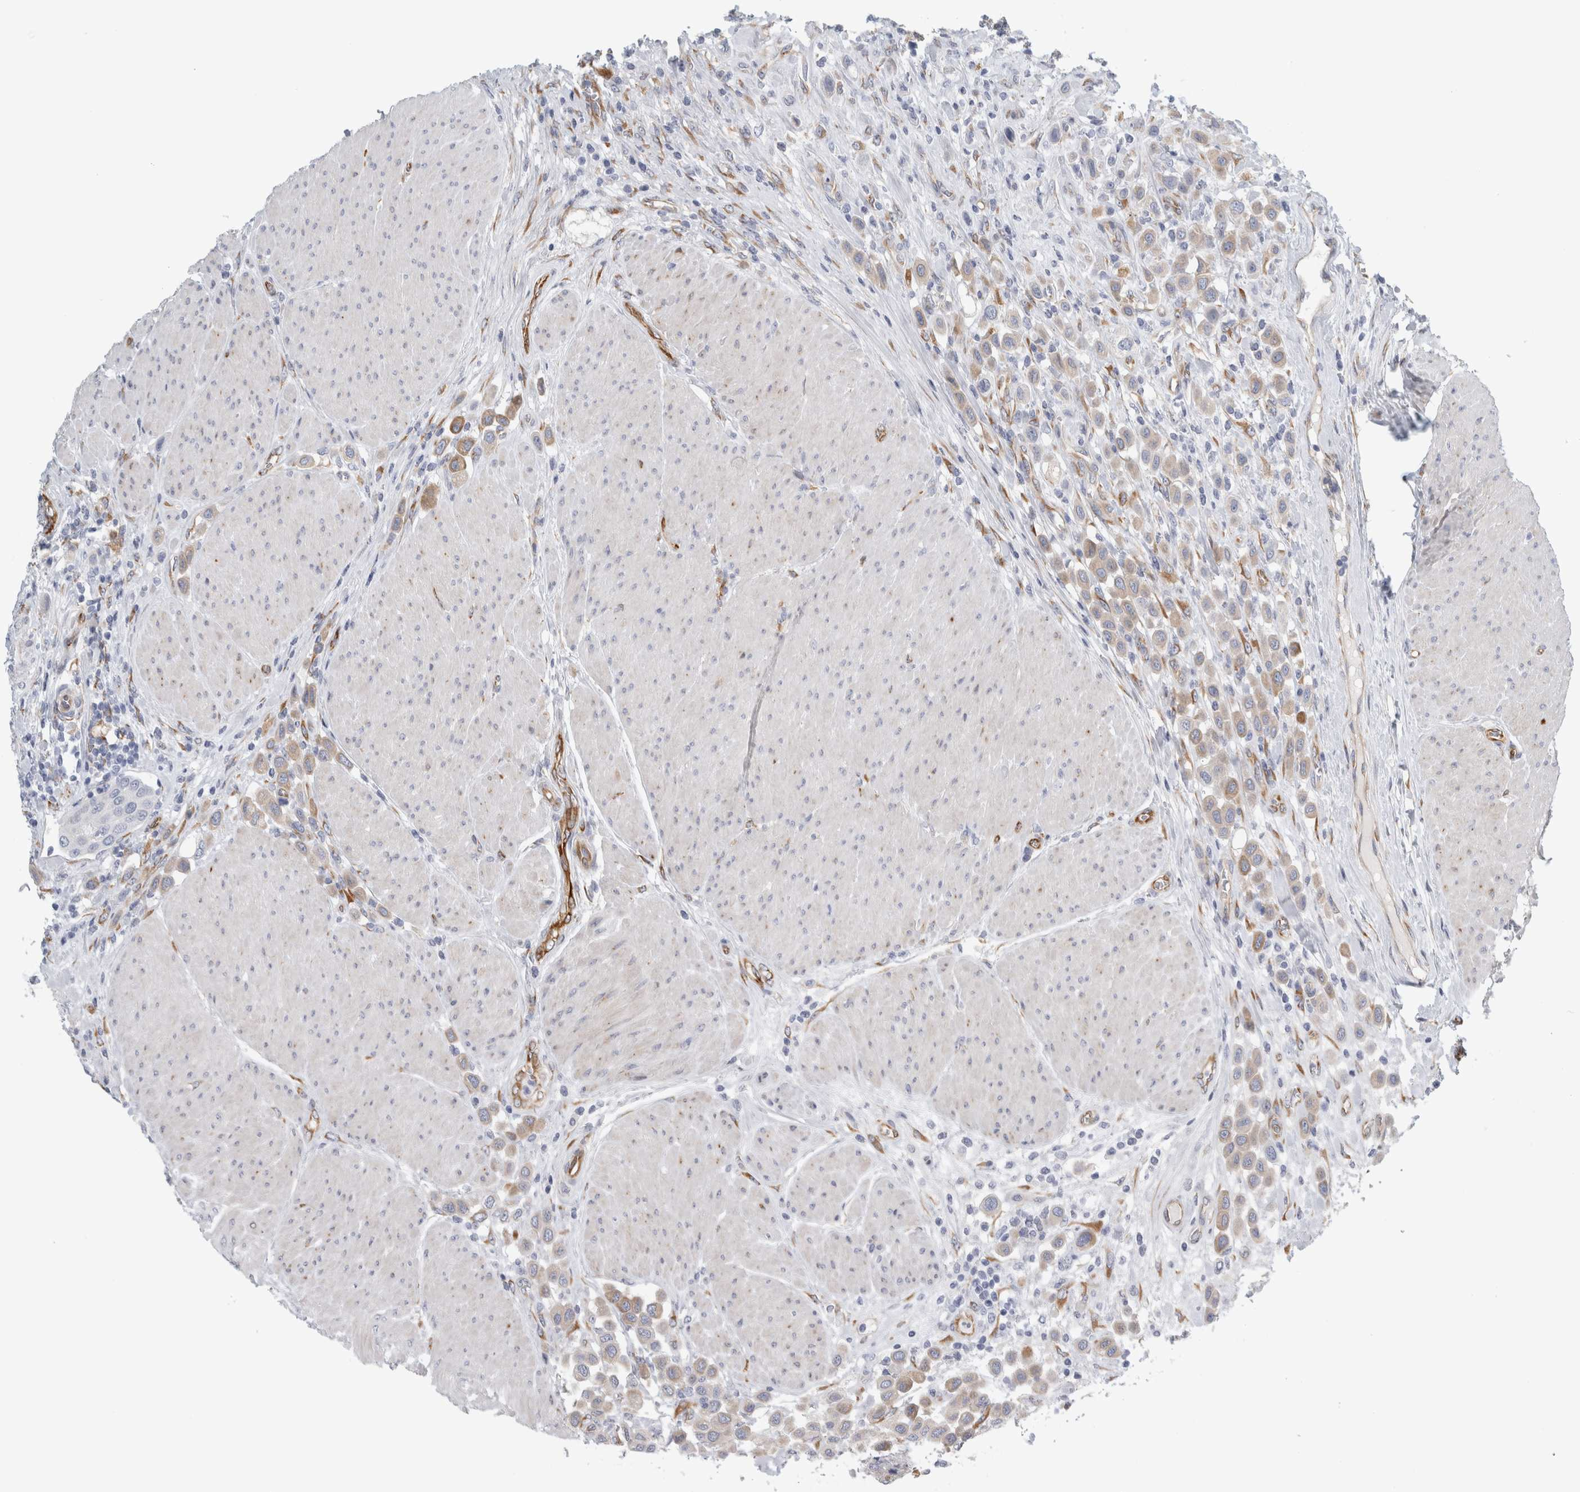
{"staining": {"intensity": "weak", "quantity": "25%-75%", "location": "cytoplasmic/membranous"}, "tissue": "urothelial cancer", "cell_type": "Tumor cells", "image_type": "cancer", "snomed": [{"axis": "morphology", "description": "Urothelial carcinoma, High grade"}, {"axis": "topography", "description": "Urinary bladder"}], "caption": "Urothelial cancer stained with a protein marker exhibits weak staining in tumor cells.", "gene": "B3GNT3", "patient": {"sex": "male", "age": 50}}